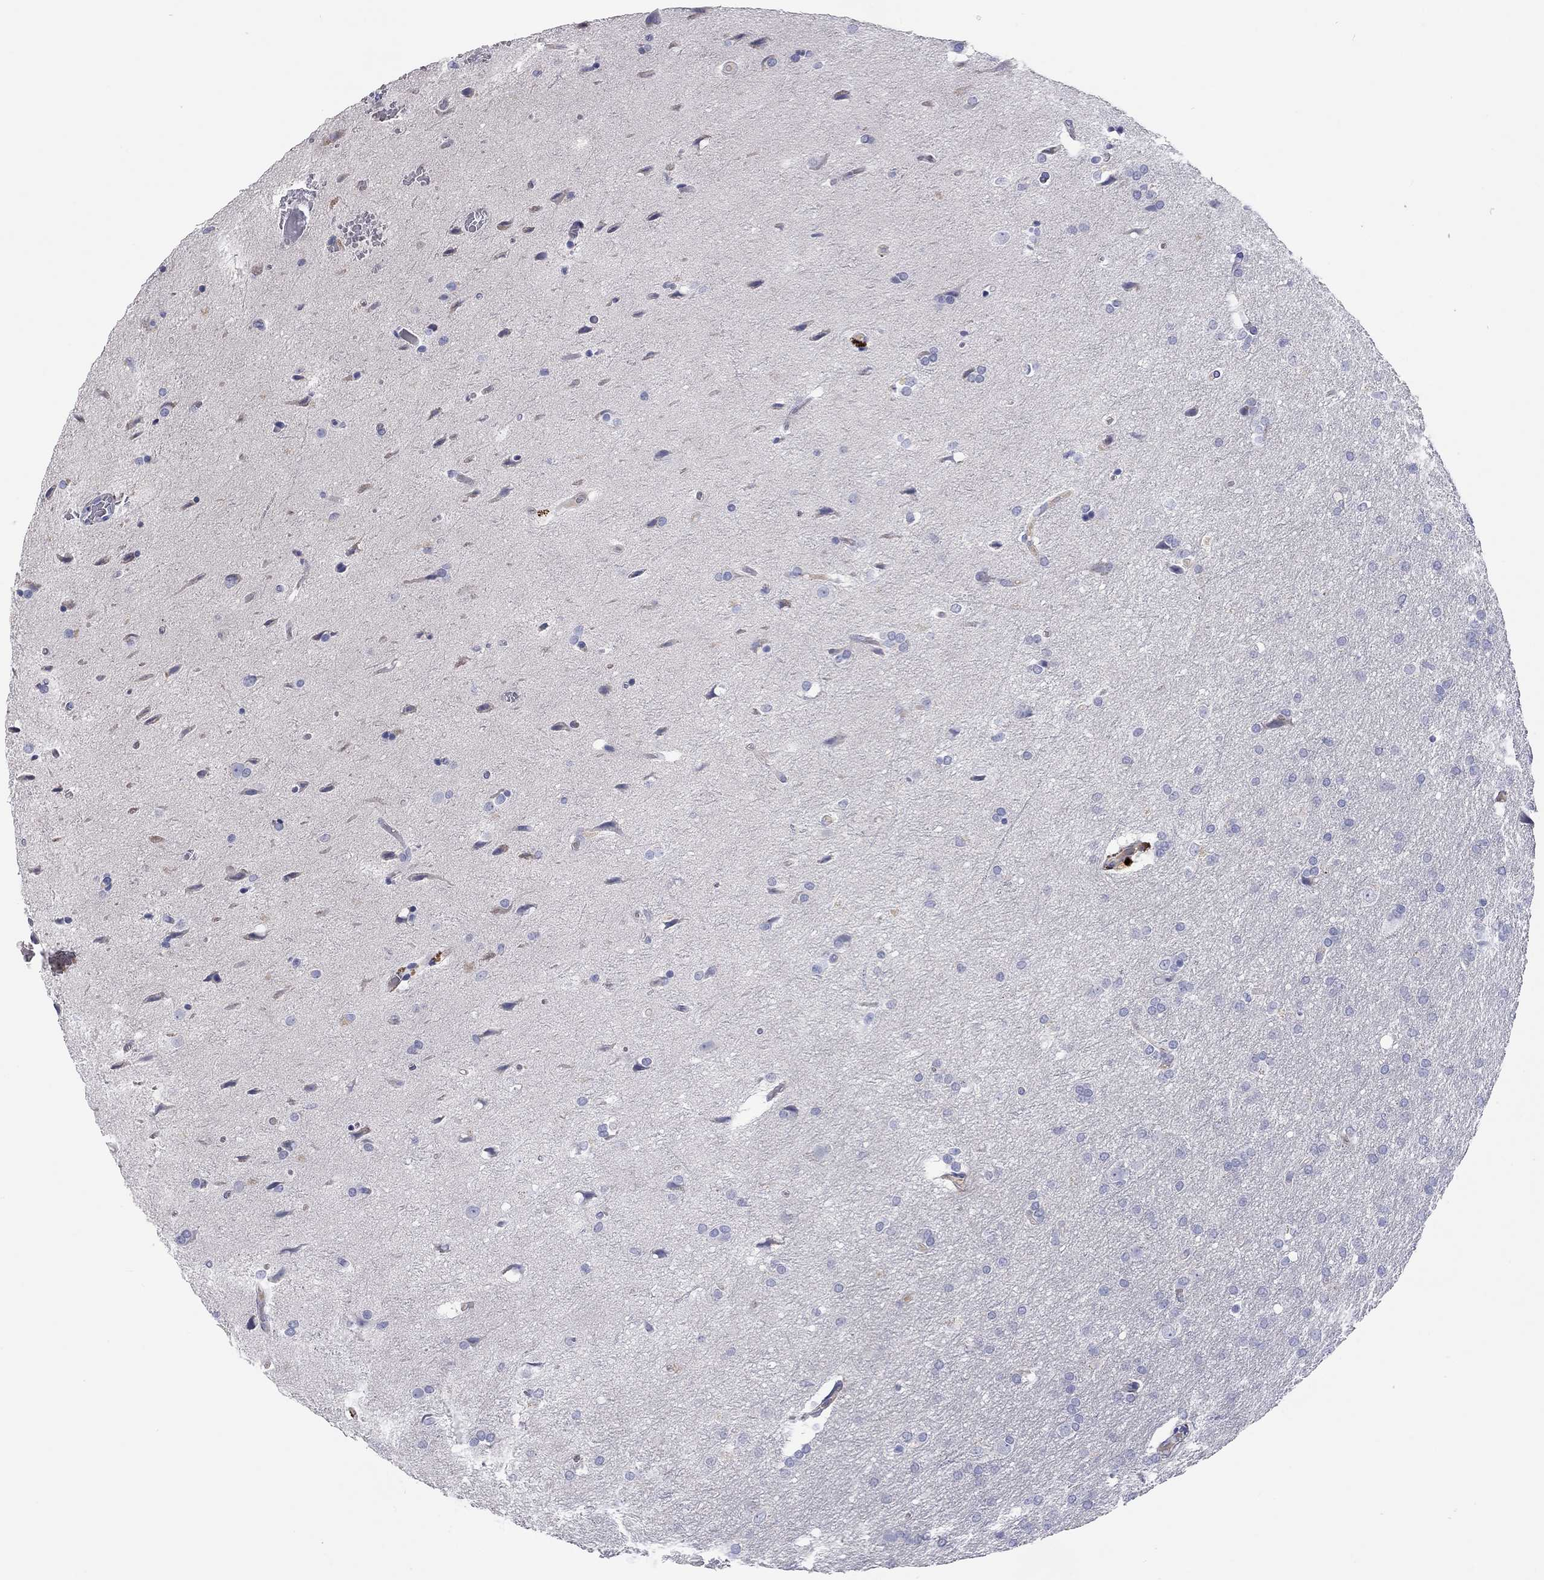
{"staining": {"intensity": "negative", "quantity": "none", "location": "none"}, "tissue": "glioma", "cell_type": "Tumor cells", "image_type": "cancer", "snomed": [{"axis": "morphology", "description": "Glioma, malignant, Low grade"}, {"axis": "topography", "description": "Brain"}], "caption": "Tumor cells show no significant protein positivity in glioma.", "gene": "ST7L", "patient": {"sex": "female", "age": 32}}